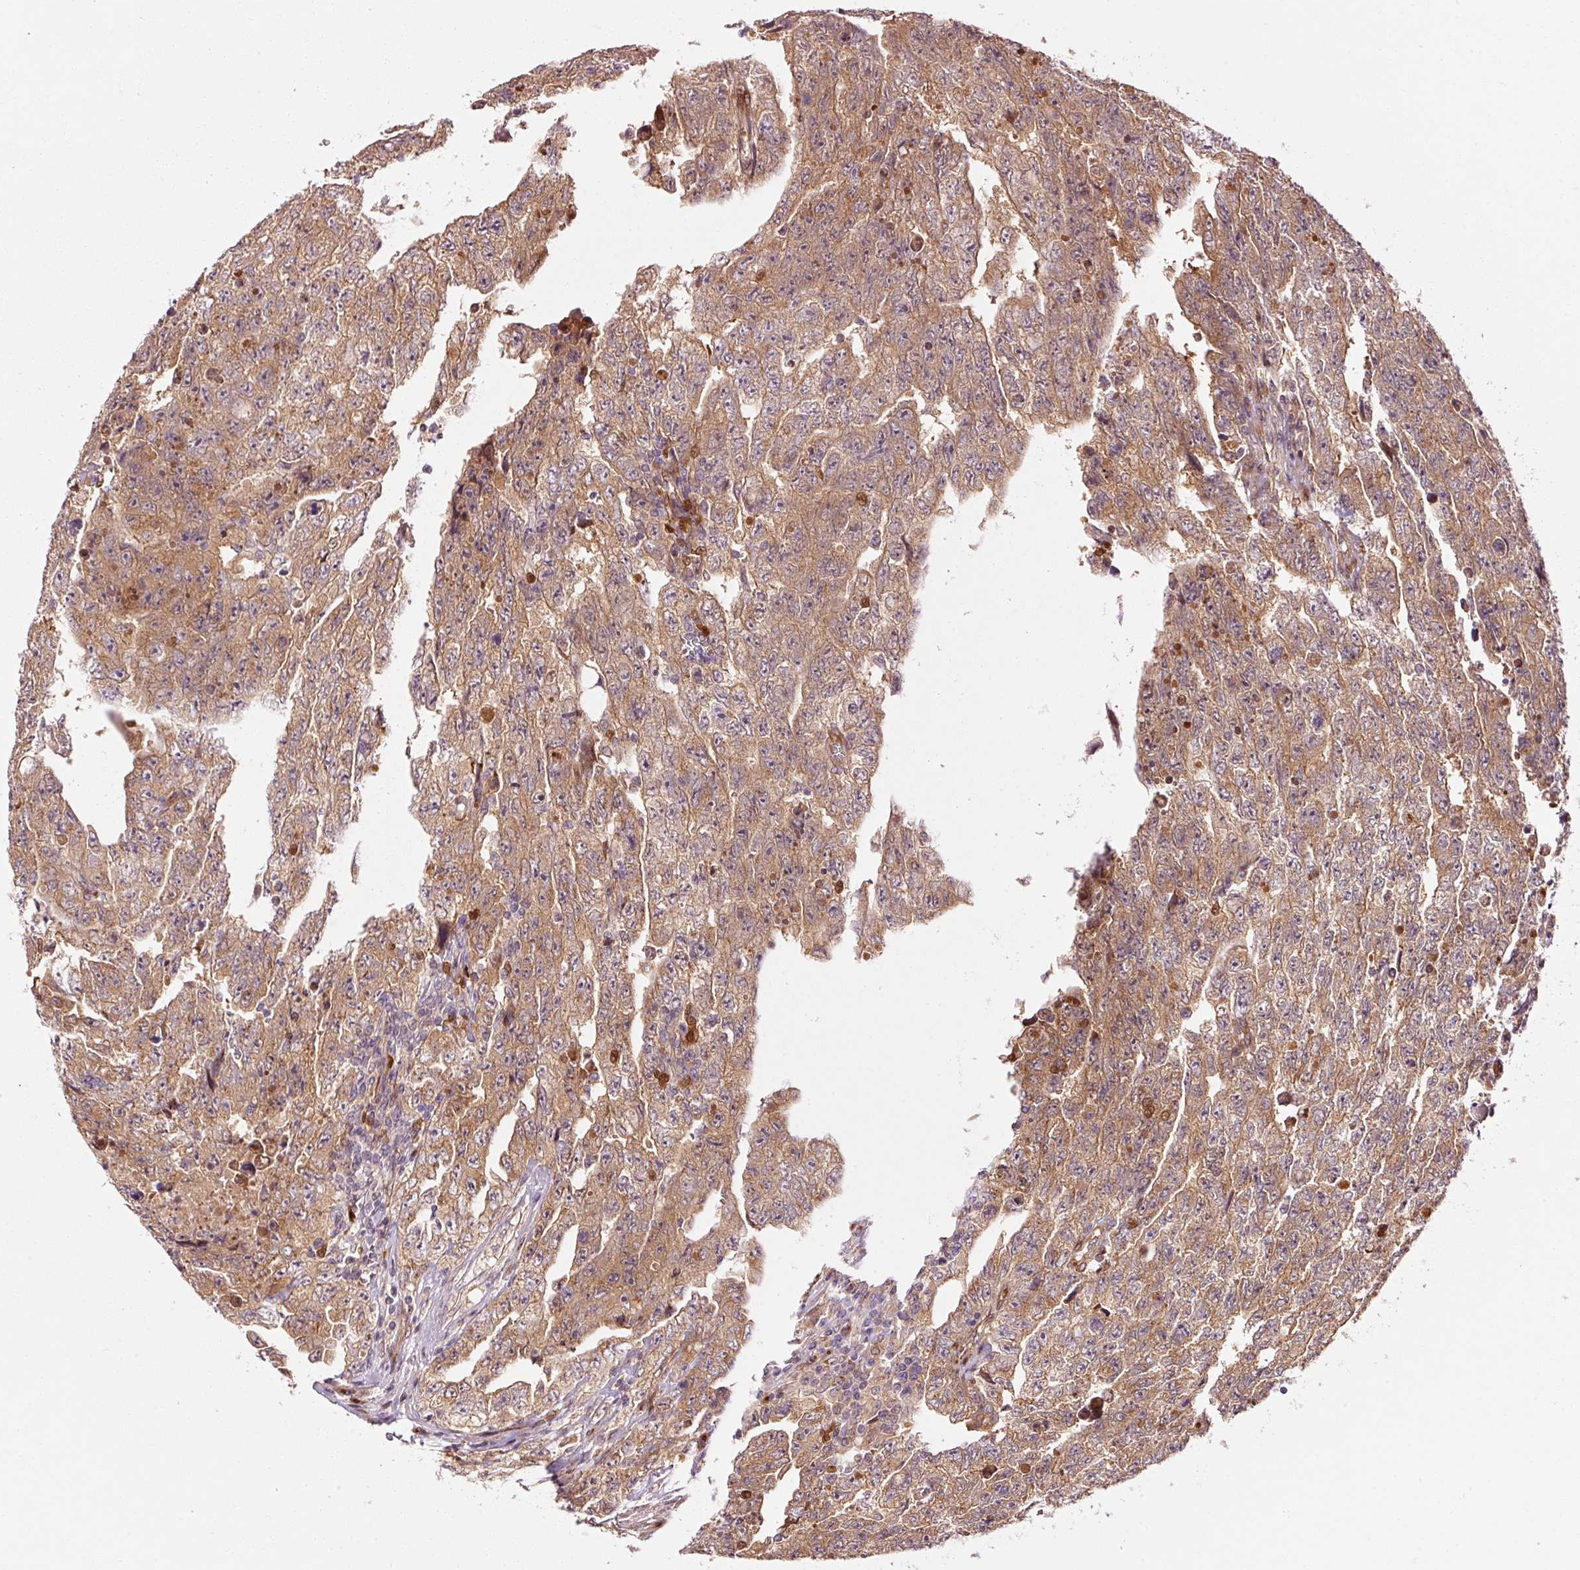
{"staining": {"intensity": "moderate", "quantity": ">75%", "location": "cytoplasmic/membranous"}, "tissue": "testis cancer", "cell_type": "Tumor cells", "image_type": "cancer", "snomed": [{"axis": "morphology", "description": "Carcinoma, Embryonal, NOS"}, {"axis": "topography", "description": "Testis"}], "caption": "This image exhibits testis cancer (embryonal carcinoma) stained with IHC to label a protein in brown. The cytoplasmic/membranous of tumor cells show moderate positivity for the protein. Nuclei are counter-stained blue.", "gene": "PPP1R14B", "patient": {"sex": "male", "age": 28}}